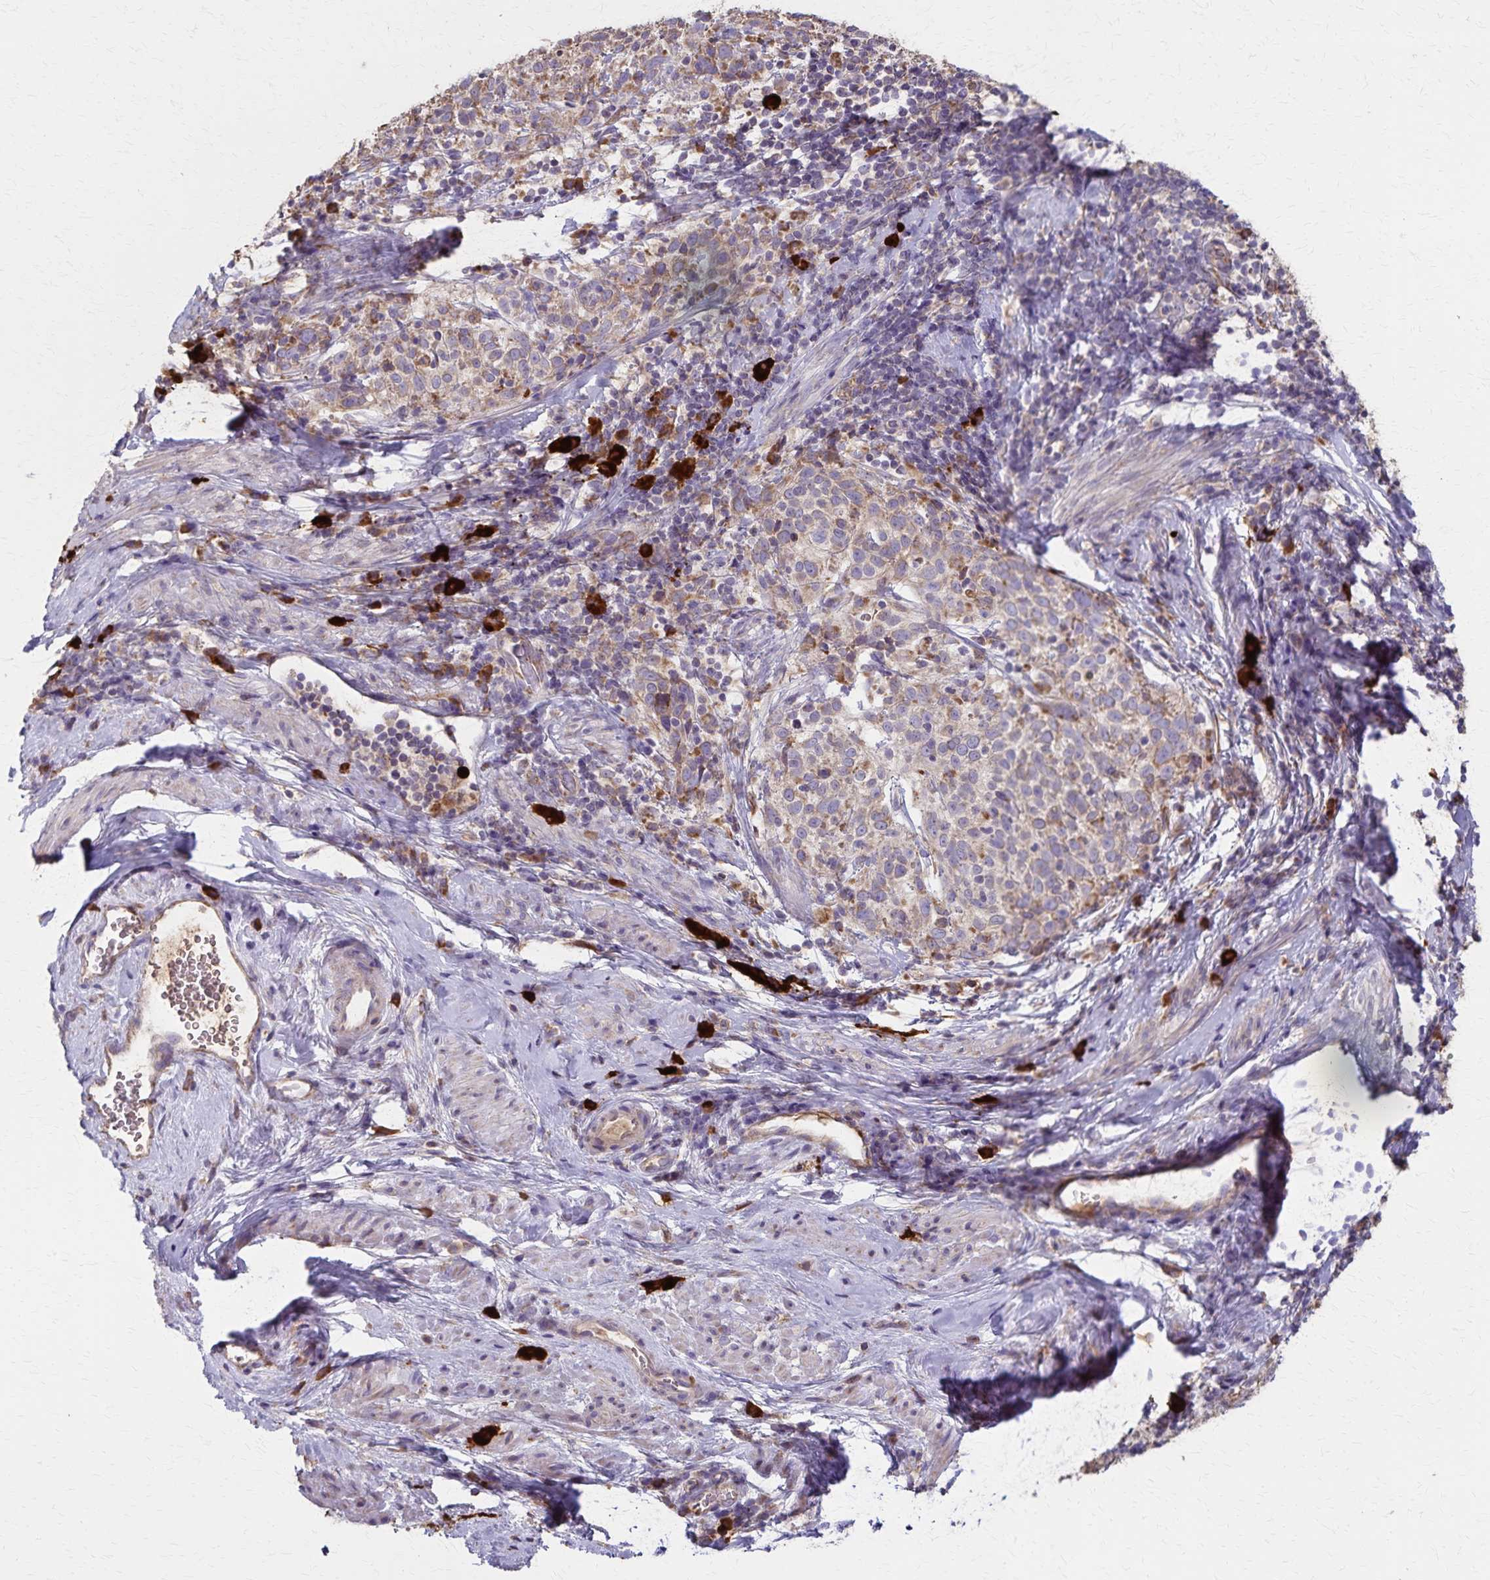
{"staining": {"intensity": "weak", "quantity": "25%-75%", "location": "cytoplasmic/membranous"}, "tissue": "cervical cancer", "cell_type": "Tumor cells", "image_type": "cancer", "snomed": [{"axis": "morphology", "description": "Squamous cell carcinoma, NOS"}, {"axis": "topography", "description": "Cervix"}], "caption": "Immunohistochemical staining of cervical cancer (squamous cell carcinoma) shows weak cytoplasmic/membranous protein positivity in about 25%-75% of tumor cells.", "gene": "RNF10", "patient": {"sex": "female", "age": 61}}